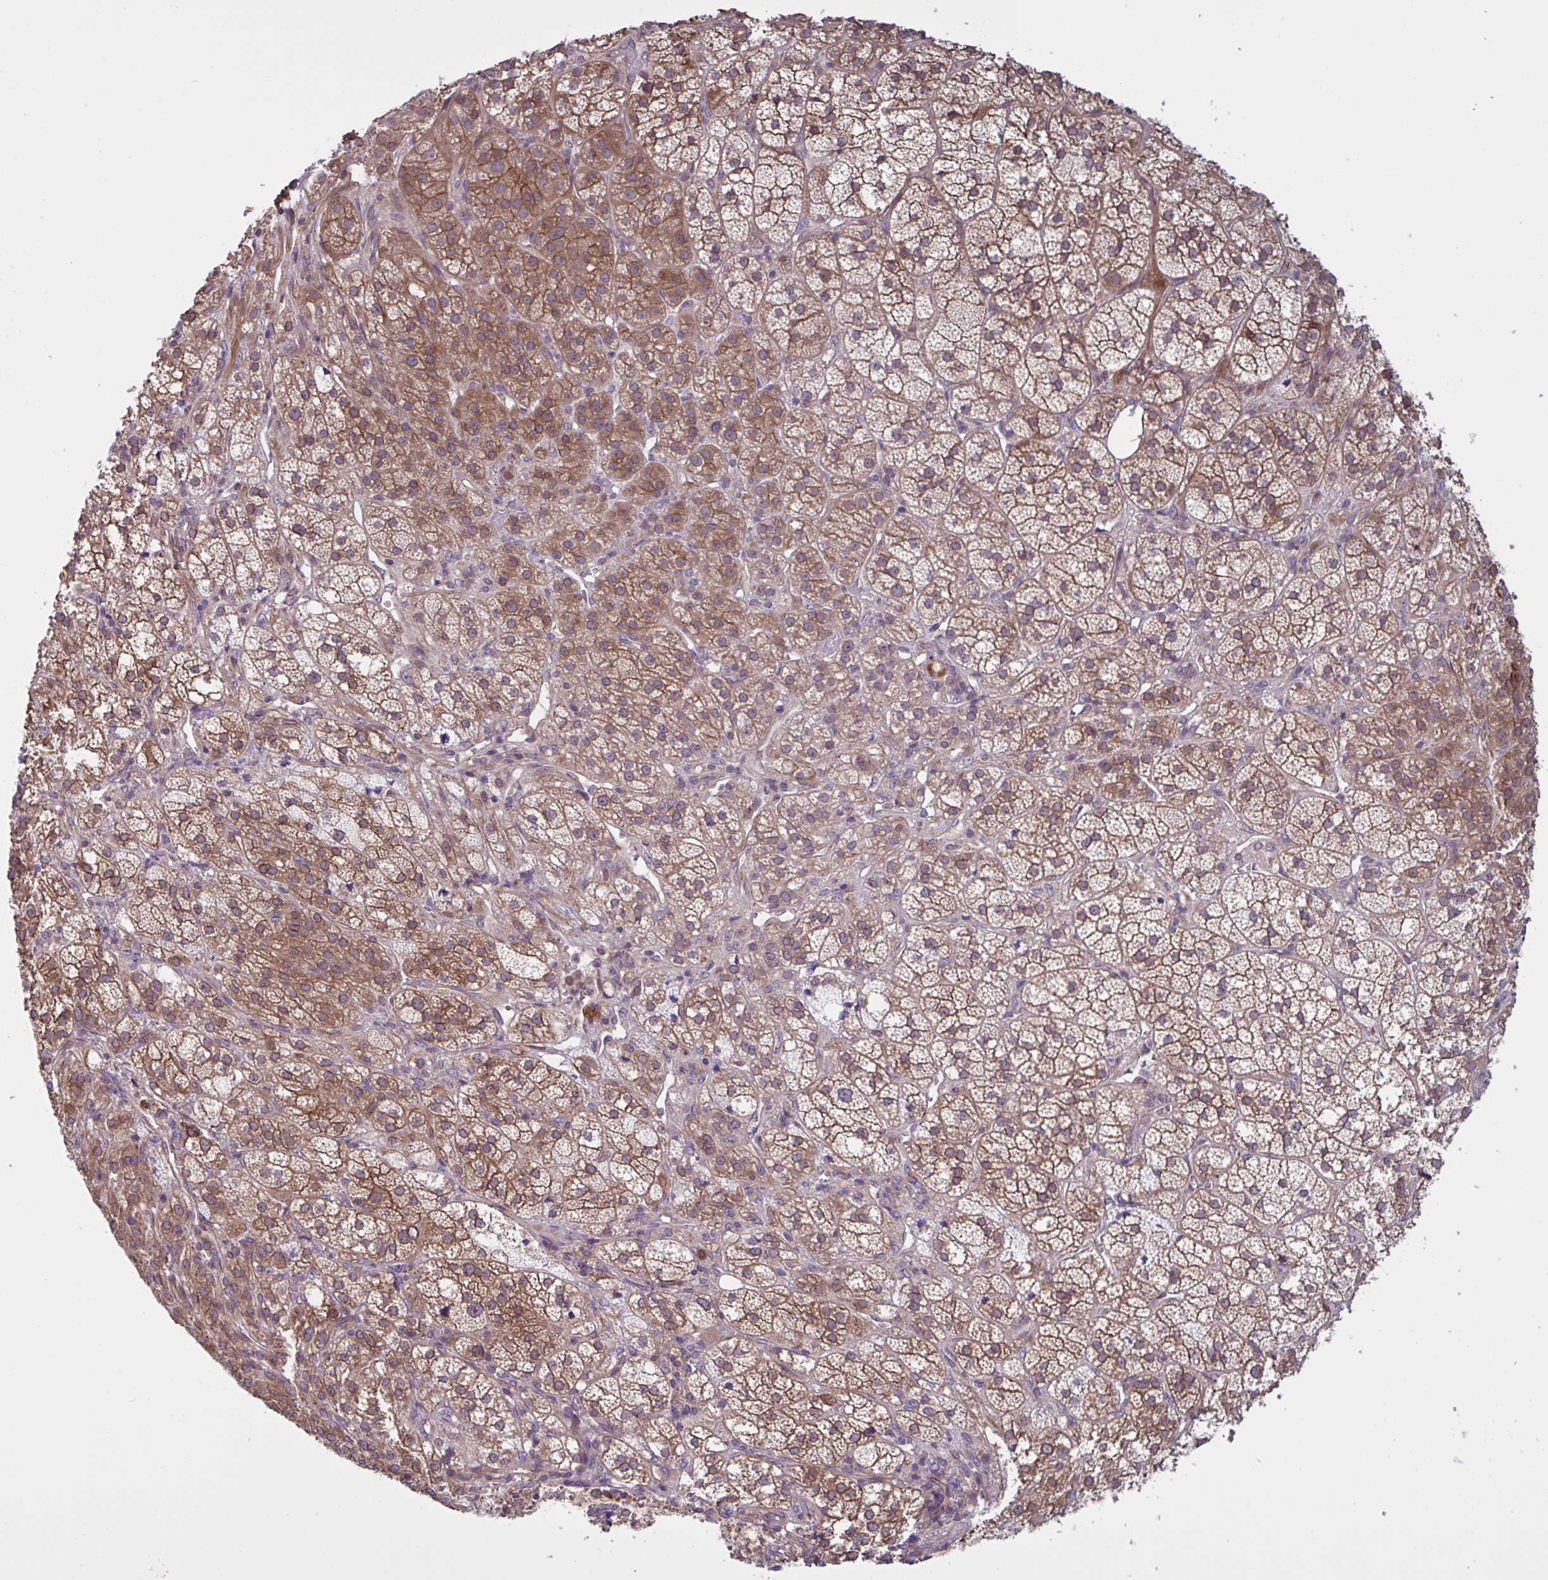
{"staining": {"intensity": "strong", "quantity": ">75%", "location": "cytoplasmic/membranous"}, "tissue": "adrenal gland", "cell_type": "Glandular cells", "image_type": "normal", "snomed": [{"axis": "morphology", "description": "Normal tissue, NOS"}, {"axis": "topography", "description": "Adrenal gland"}], "caption": "Normal adrenal gland demonstrates strong cytoplasmic/membranous expression in about >75% of glandular cells (DAB (3,3'-diaminobenzidine) IHC with brightfield microscopy, high magnification)..", "gene": "GLTP", "patient": {"sex": "female", "age": 60}}